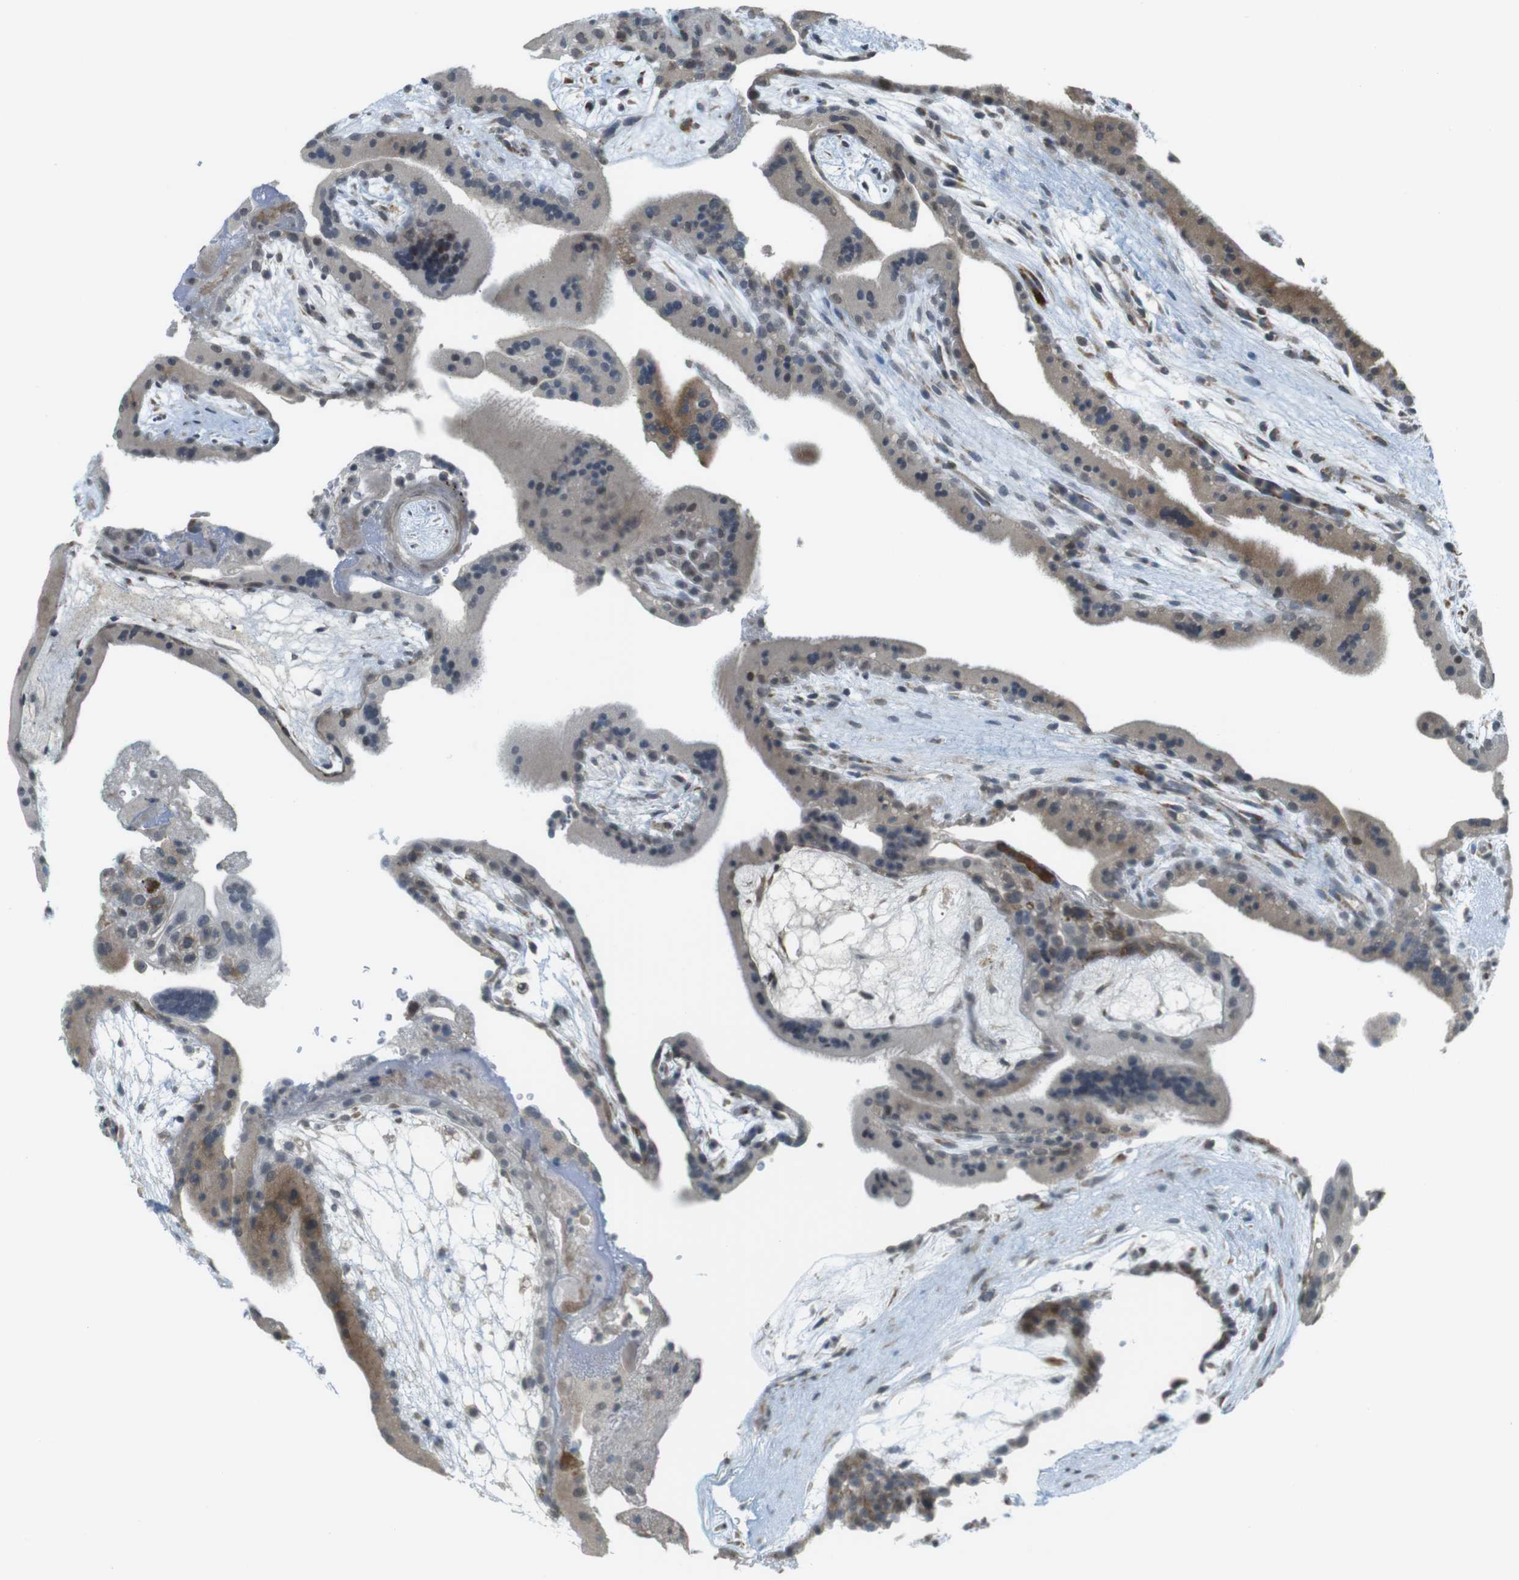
{"staining": {"intensity": "moderate", "quantity": "25%-75%", "location": "cytoplasmic/membranous"}, "tissue": "placenta", "cell_type": "Trophoblastic cells", "image_type": "normal", "snomed": [{"axis": "morphology", "description": "Normal tissue, NOS"}, {"axis": "topography", "description": "Placenta"}], "caption": "DAB (3,3'-diaminobenzidine) immunohistochemical staining of normal human placenta demonstrates moderate cytoplasmic/membranous protein positivity in approximately 25%-75% of trophoblastic cells.", "gene": "FZD10", "patient": {"sex": "female", "age": 19}}